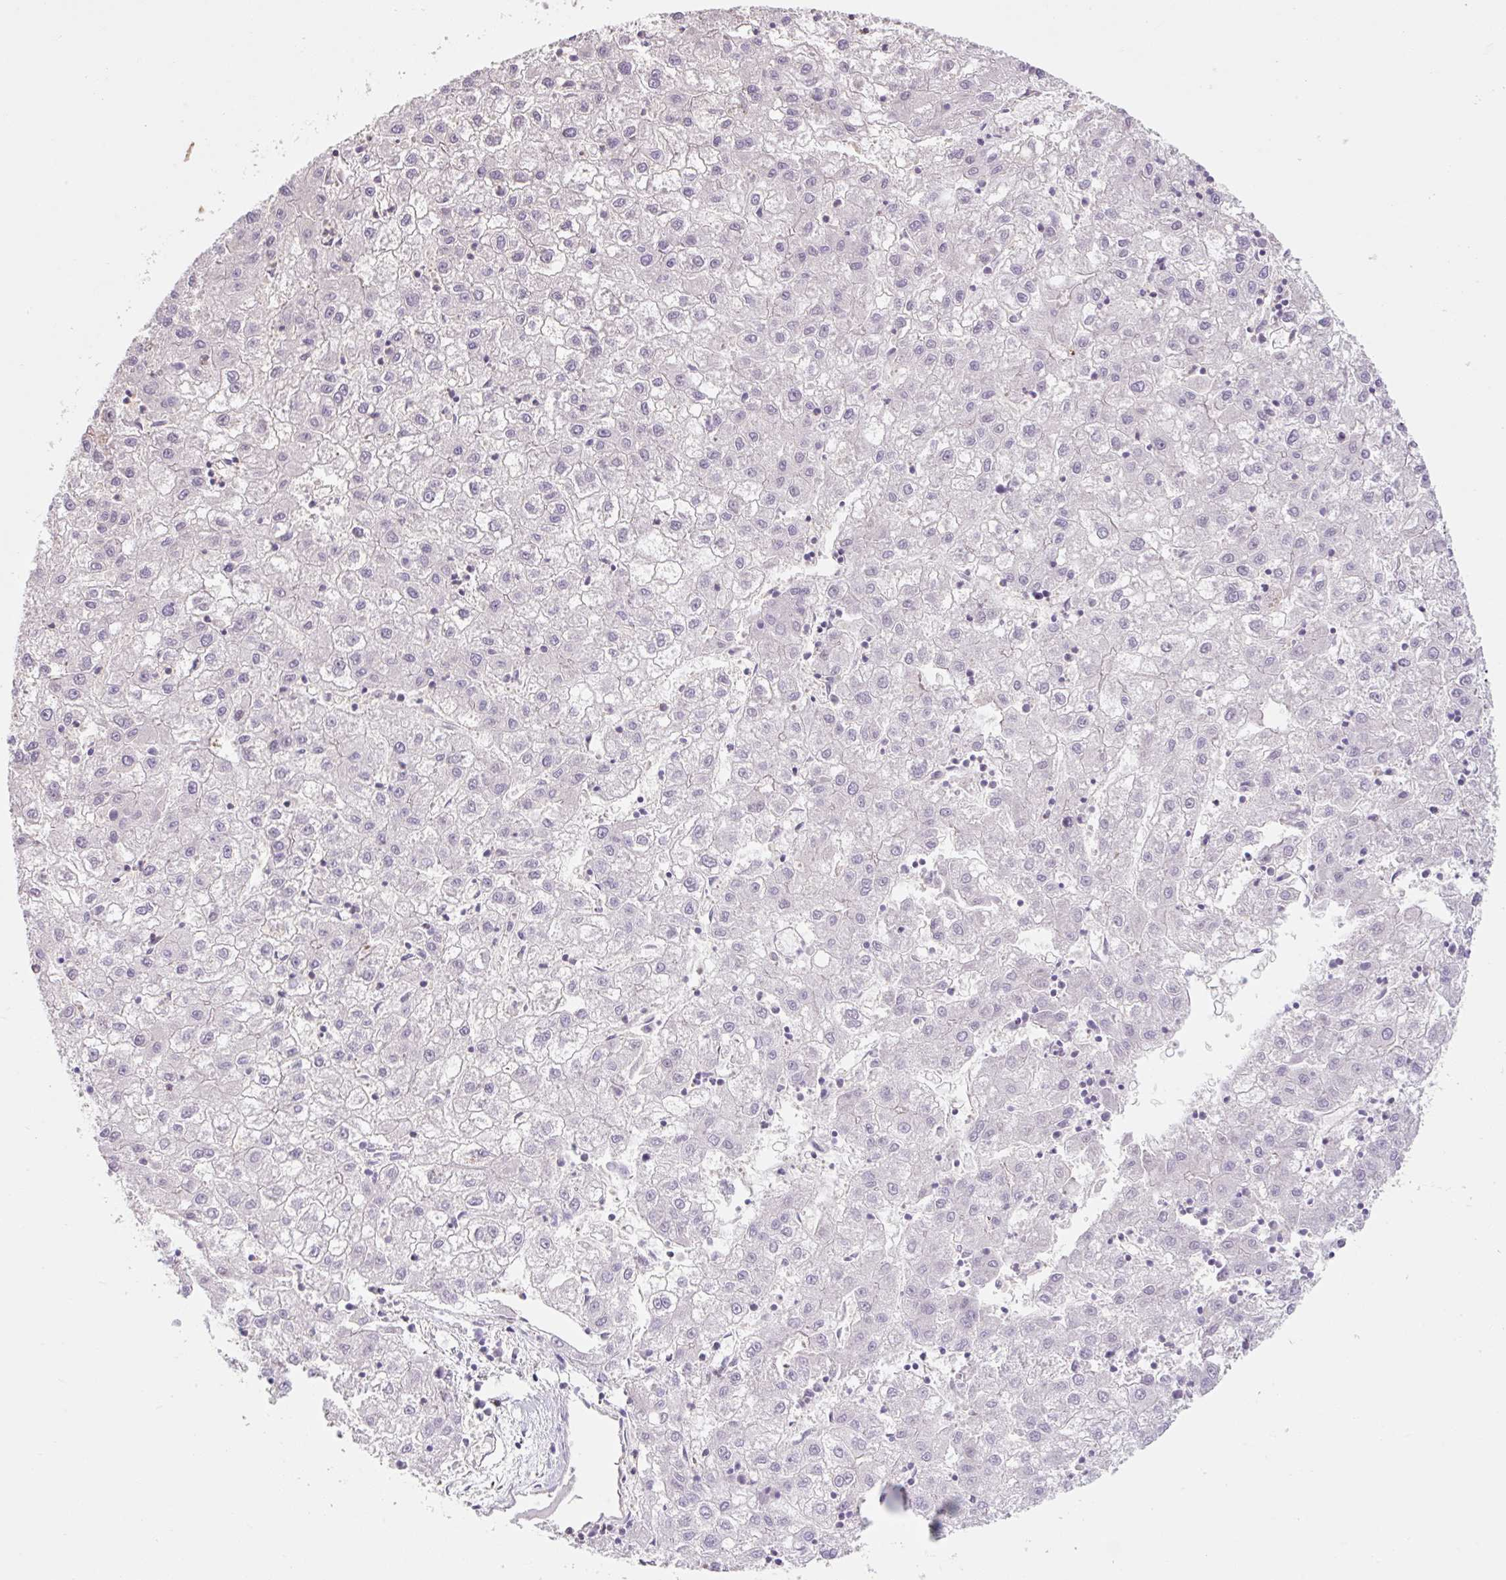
{"staining": {"intensity": "negative", "quantity": "none", "location": "none"}, "tissue": "liver cancer", "cell_type": "Tumor cells", "image_type": "cancer", "snomed": [{"axis": "morphology", "description": "Carcinoma, Hepatocellular, NOS"}, {"axis": "topography", "description": "Liver"}], "caption": "There is no significant staining in tumor cells of hepatocellular carcinoma (liver). The staining is performed using DAB (3,3'-diaminobenzidine) brown chromogen with nuclei counter-stained in using hematoxylin.", "gene": "ZNF552", "patient": {"sex": "male", "age": 72}}